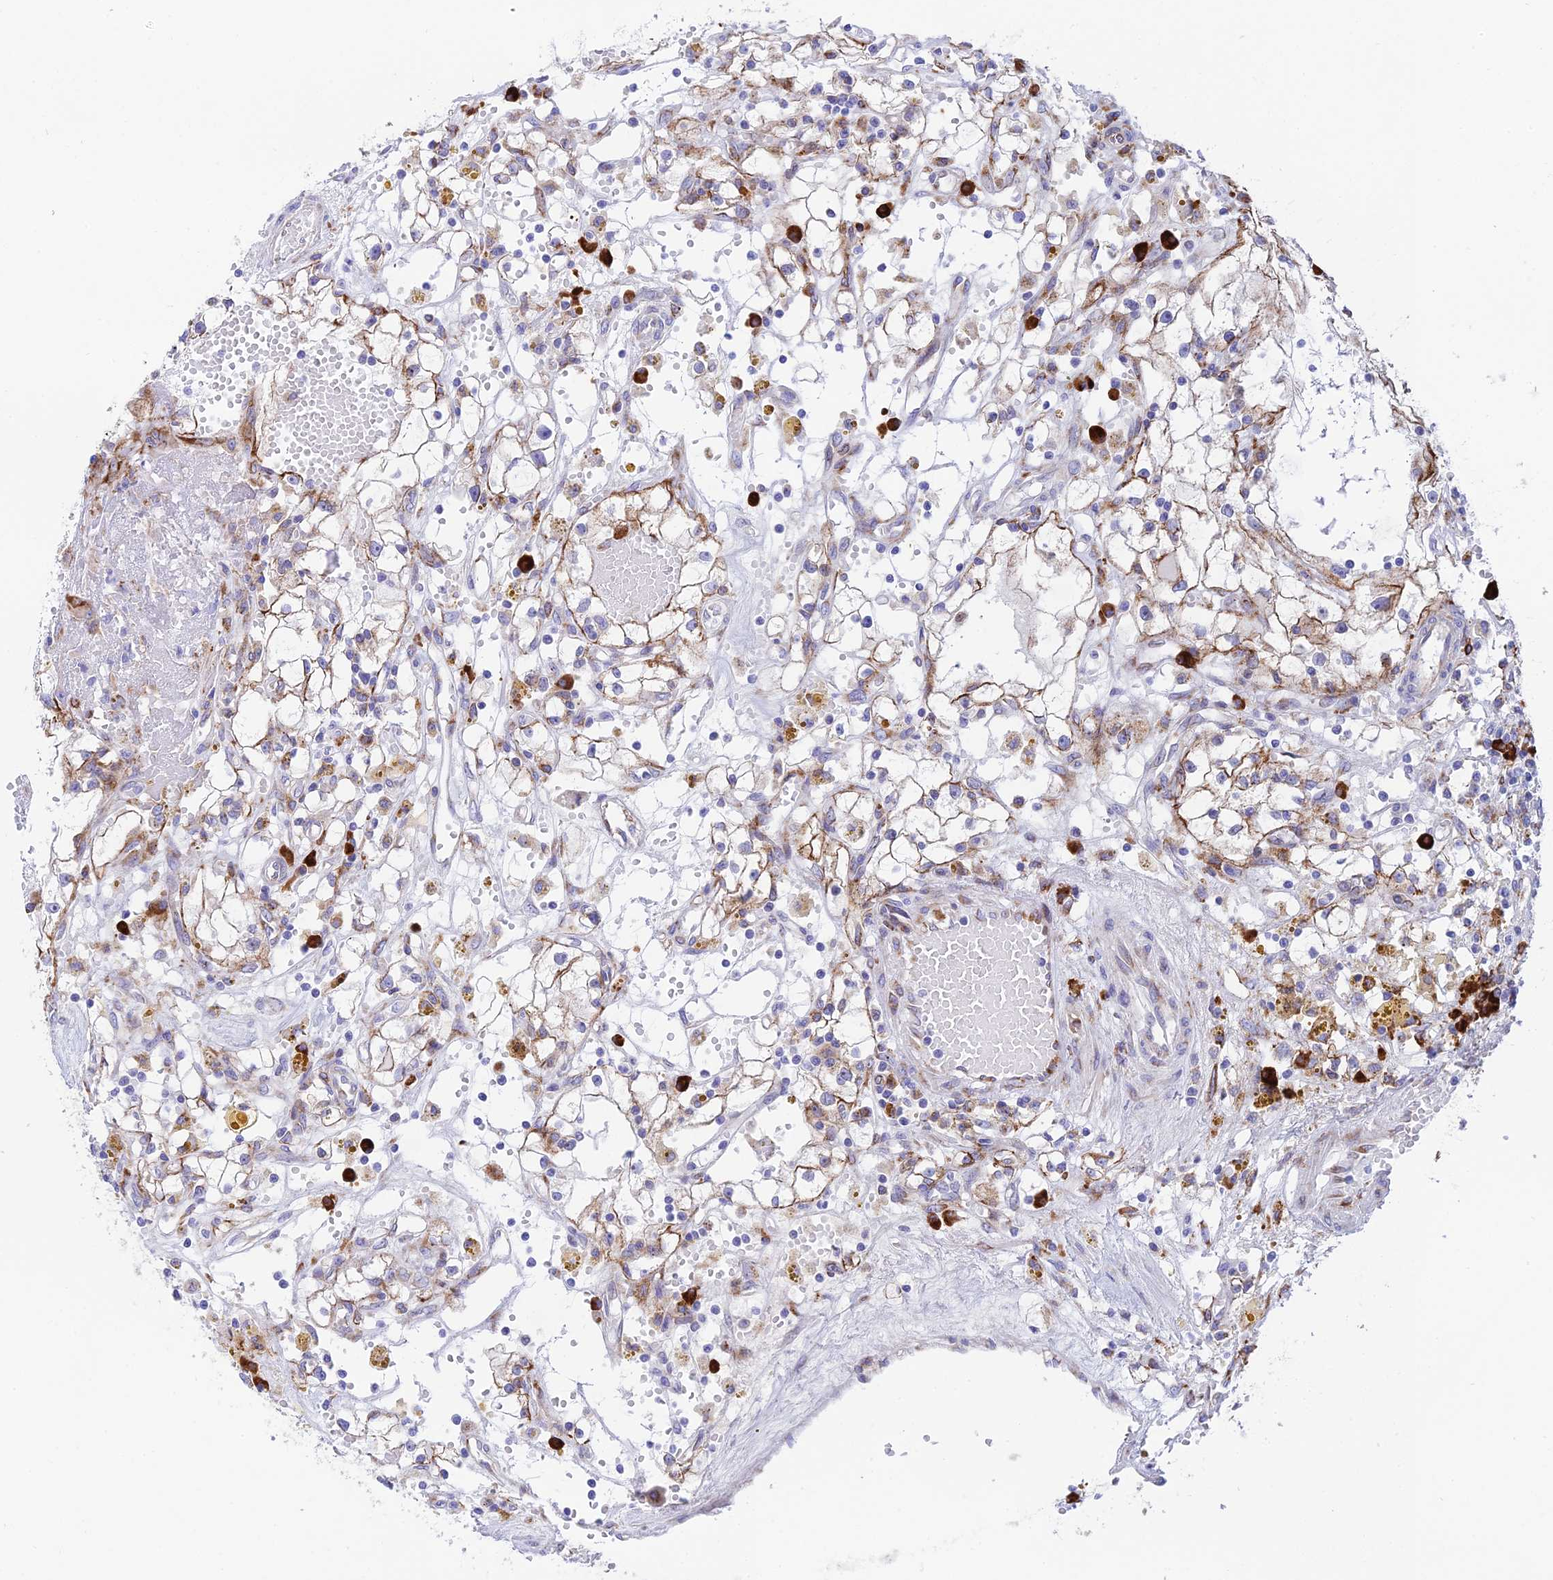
{"staining": {"intensity": "moderate", "quantity": "<25%", "location": "cytoplasmic/membranous"}, "tissue": "renal cancer", "cell_type": "Tumor cells", "image_type": "cancer", "snomed": [{"axis": "morphology", "description": "Adenocarcinoma, NOS"}, {"axis": "topography", "description": "Kidney"}], "caption": "Renal cancer (adenocarcinoma) stained with IHC shows moderate cytoplasmic/membranous expression in approximately <25% of tumor cells.", "gene": "TUBGCP6", "patient": {"sex": "male", "age": 56}}